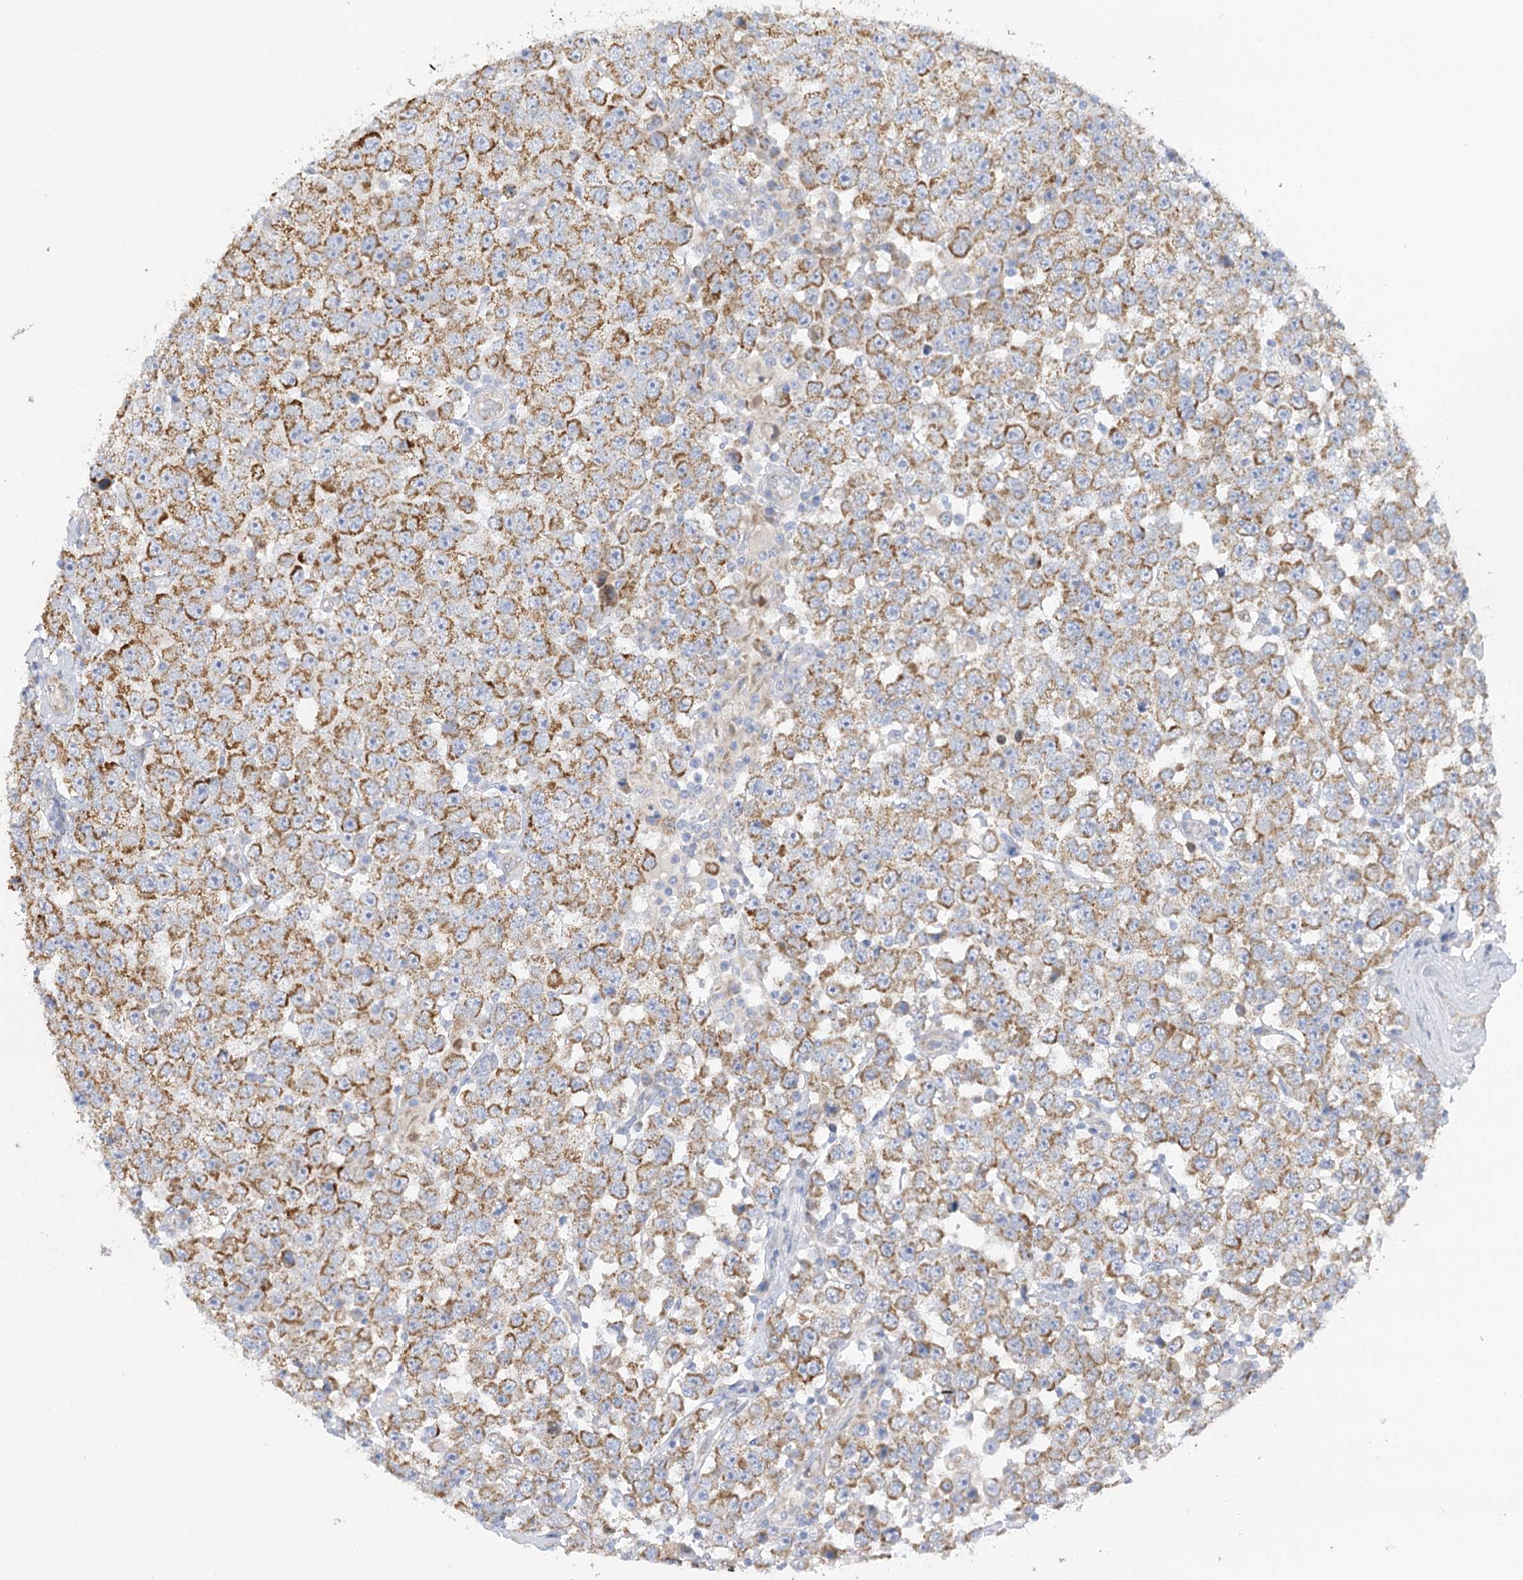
{"staining": {"intensity": "moderate", "quantity": ">75%", "location": "cytoplasmic/membranous"}, "tissue": "testis cancer", "cell_type": "Tumor cells", "image_type": "cancer", "snomed": [{"axis": "morphology", "description": "Seminoma, NOS"}, {"axis": "topography", "description": "Testis"}], "caption": "Immunohistochemical staining of seminoma (testis) demonstrates medium levels of moderate cytoplasmic/membranous protein positivity in approximately >75% of tumor cells.", "gene": "DHTKD1", "patient": {"sex": "male", "age": 28}}